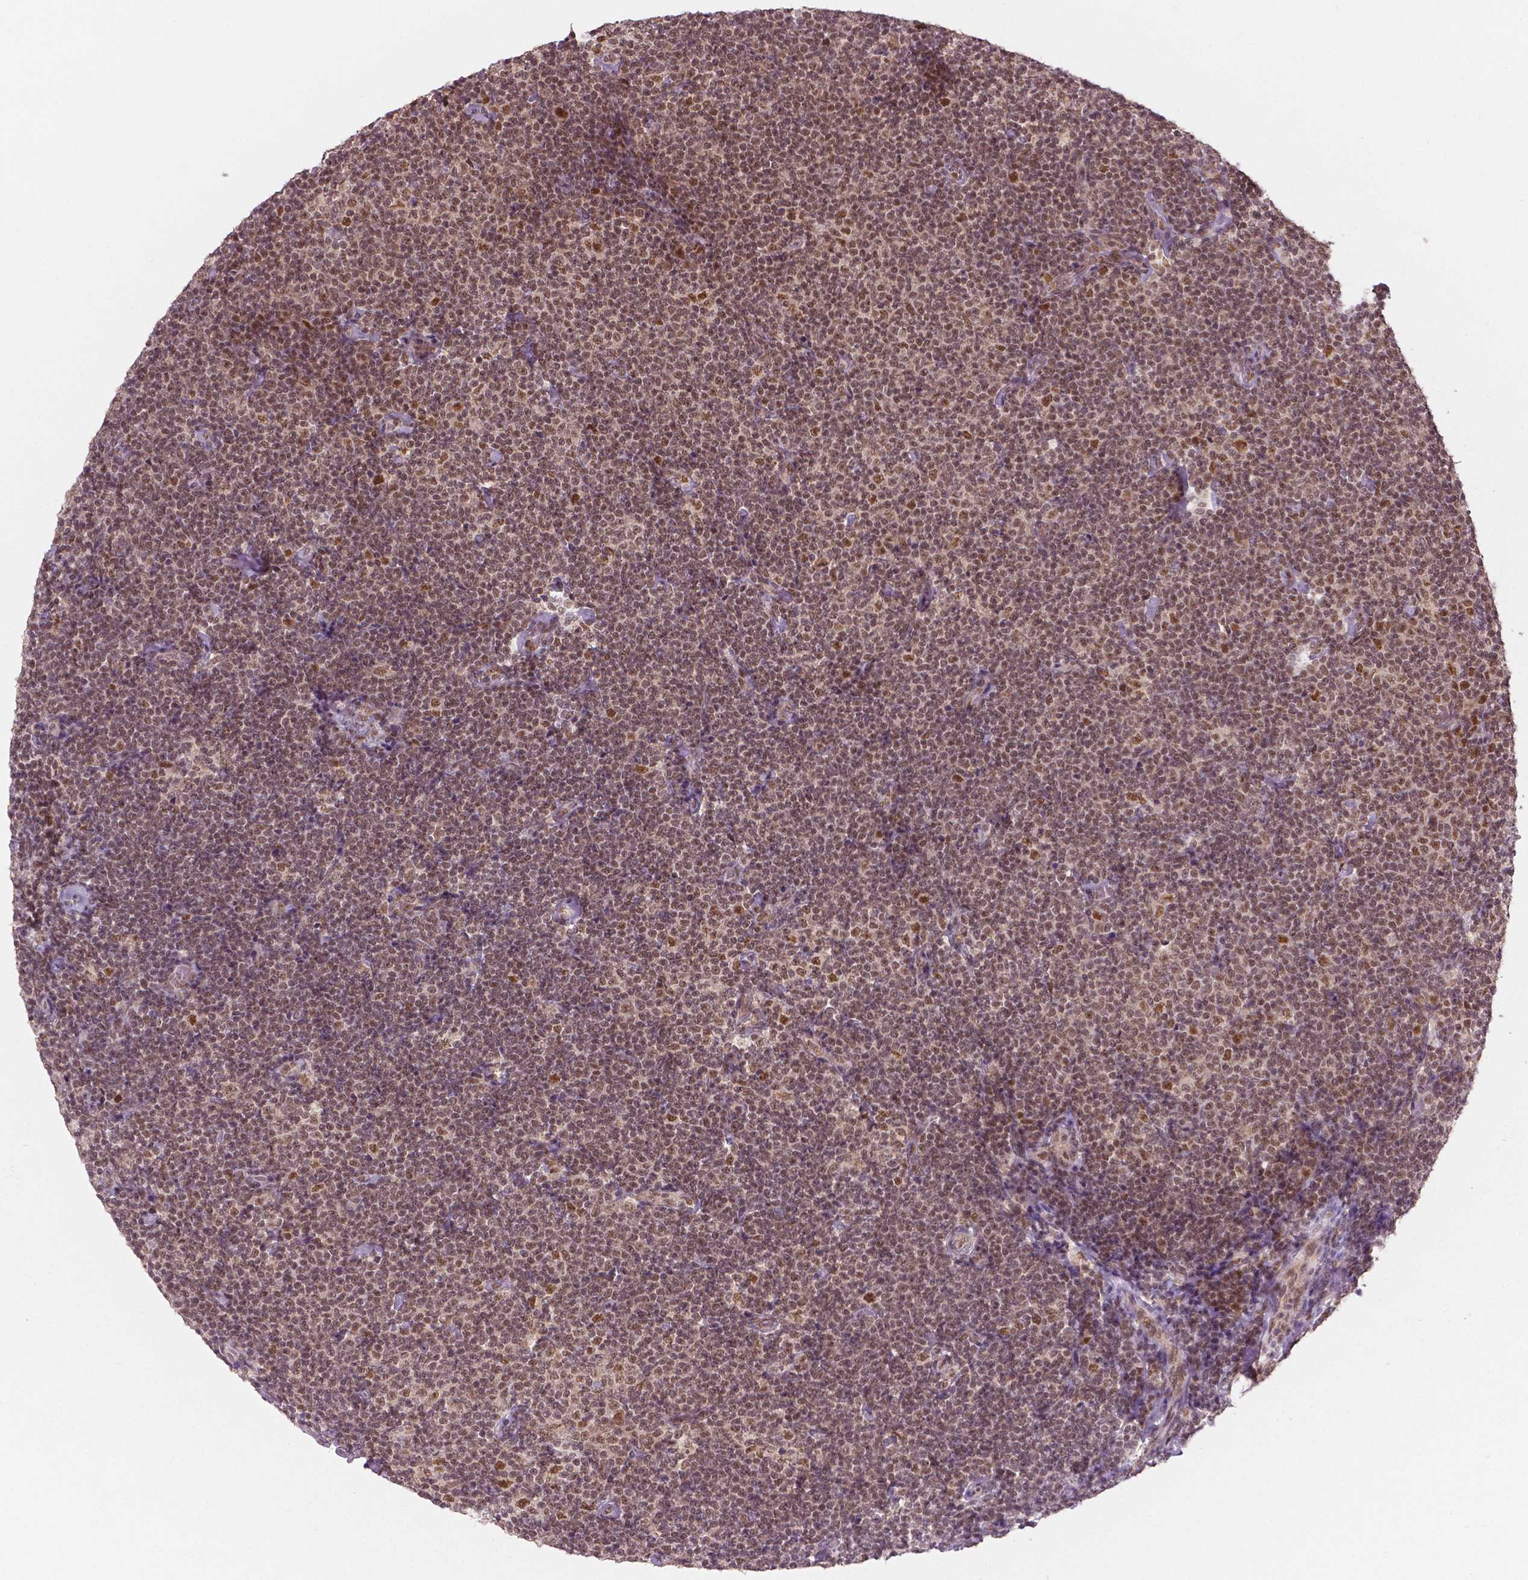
{"staining": {"intensity": "moderate", "quantity": ">75%", "location": "nuclear"}, "tissue": "lymphoma", "cell_type": "Tumor cells", "image_type": "cancer", "snomed": [{"axis": "morphology", "description": "Malignant lymphoma, non-Hodgkin's type, Low grade"}, {"axis": "topography", "description": "Lymph node"}], "caption": "Human lymphoma stained for a protein (brown) demonstrates moderate nuclear positive positivity in approximately >75% of tumor cells.", "gene": "NSD2", "patient": {"sex": "male", "age": 81}}